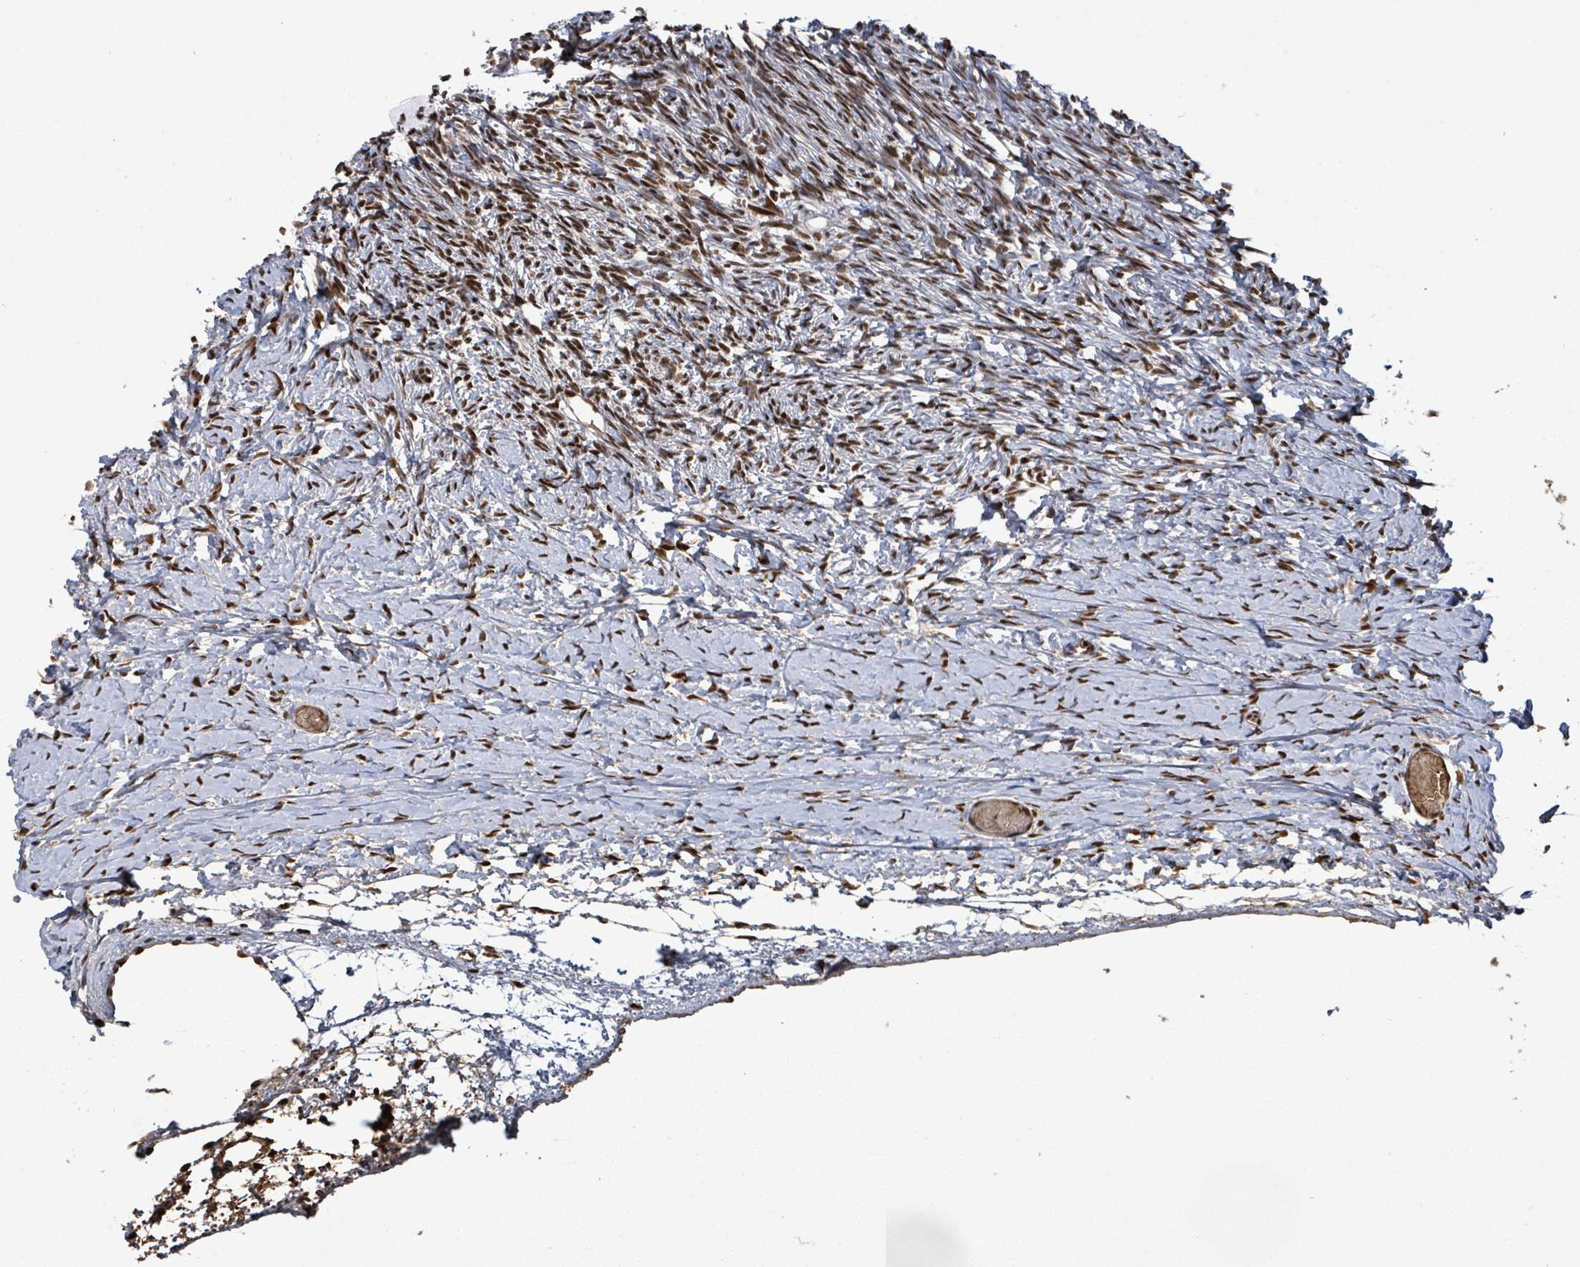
{"staining": {"intensity": "strong", "quantity": ">75%", "location": "nuclear"}, "tissue": "ovary", "cell_type": "Follicle cells", "image_type": "normal", "snomed": [{"axis": "morphology", "description": "Normal tissue, NOS"}, {"axis": "topography", "description": "Ovary"}], "caption": "Normal ovary demonstrates strong nuclear staining in about >75% of follicle cells, visualized by immunohistochemistry. (Stains: DAB in brown, nuclei in blue, Microscopy: brightfield microscopy at high magnification).", "gene": "PATZ1", "patient": {"sex": "female", "age": 39}}